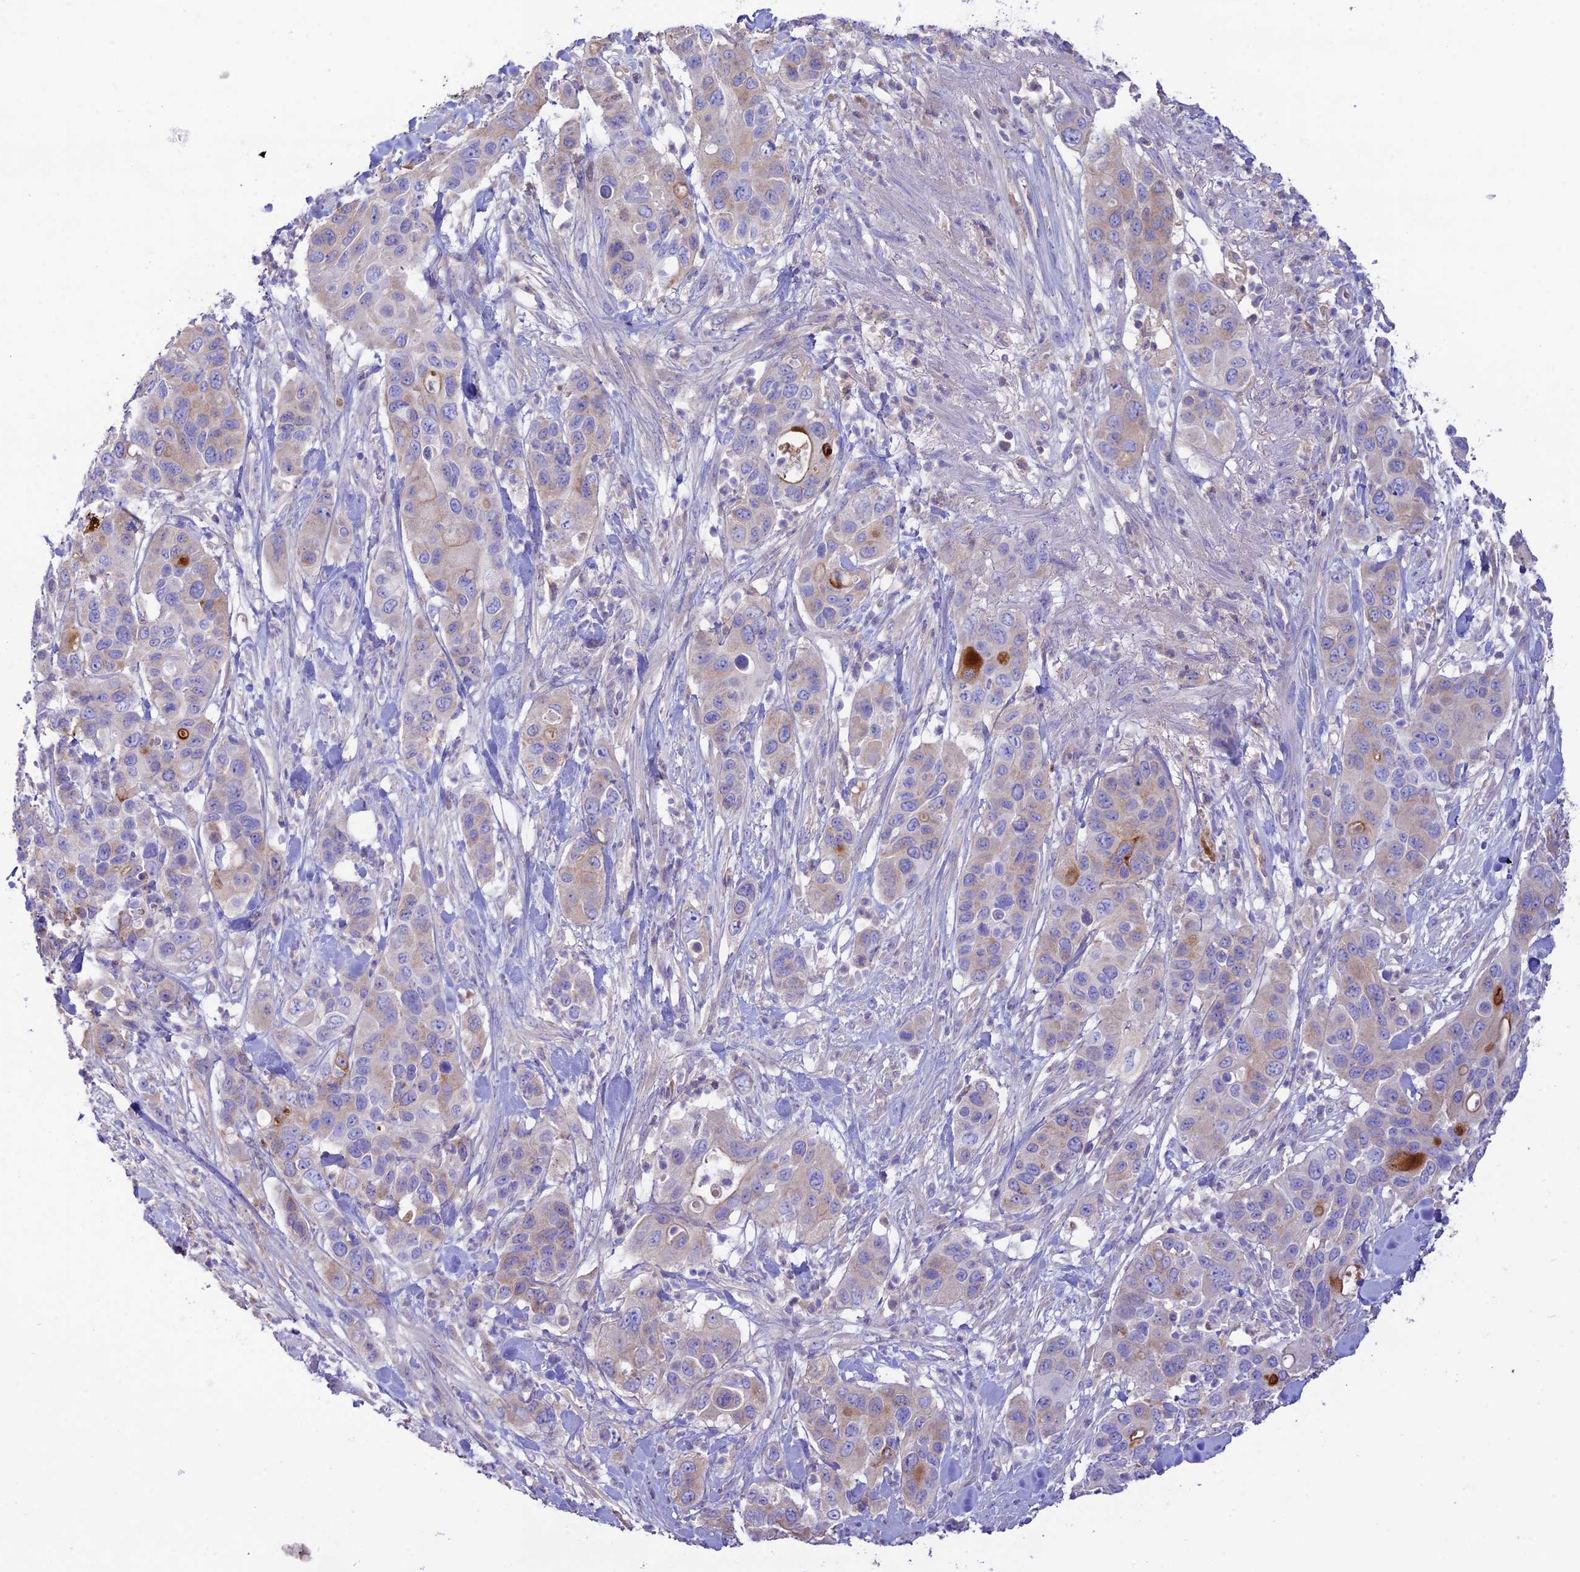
{"staining": {"intensity": "strong", "quantity": "<25%", "location": "cytoplasmic/membranous"}, "tissue": "pancreatic cancer", "cell_type": "Tumor cells", "image_type": "cancer", "snomed": [{"axis": "morphology", "description": "Adenocarcinoma, NOS"}, {"axis": "topography", "description": "Pancreas"}], "caption": "Brown immunohistochemical staining in adenocarcinoma (pancreatic) displays strong cytoplasmic/membranous positivity in approximately <25% of tumor cells. (IHC, brightfield microscopy, high magnification).", "gene": "NLRP9", "patient": {"sex": "female", "age": 71}}